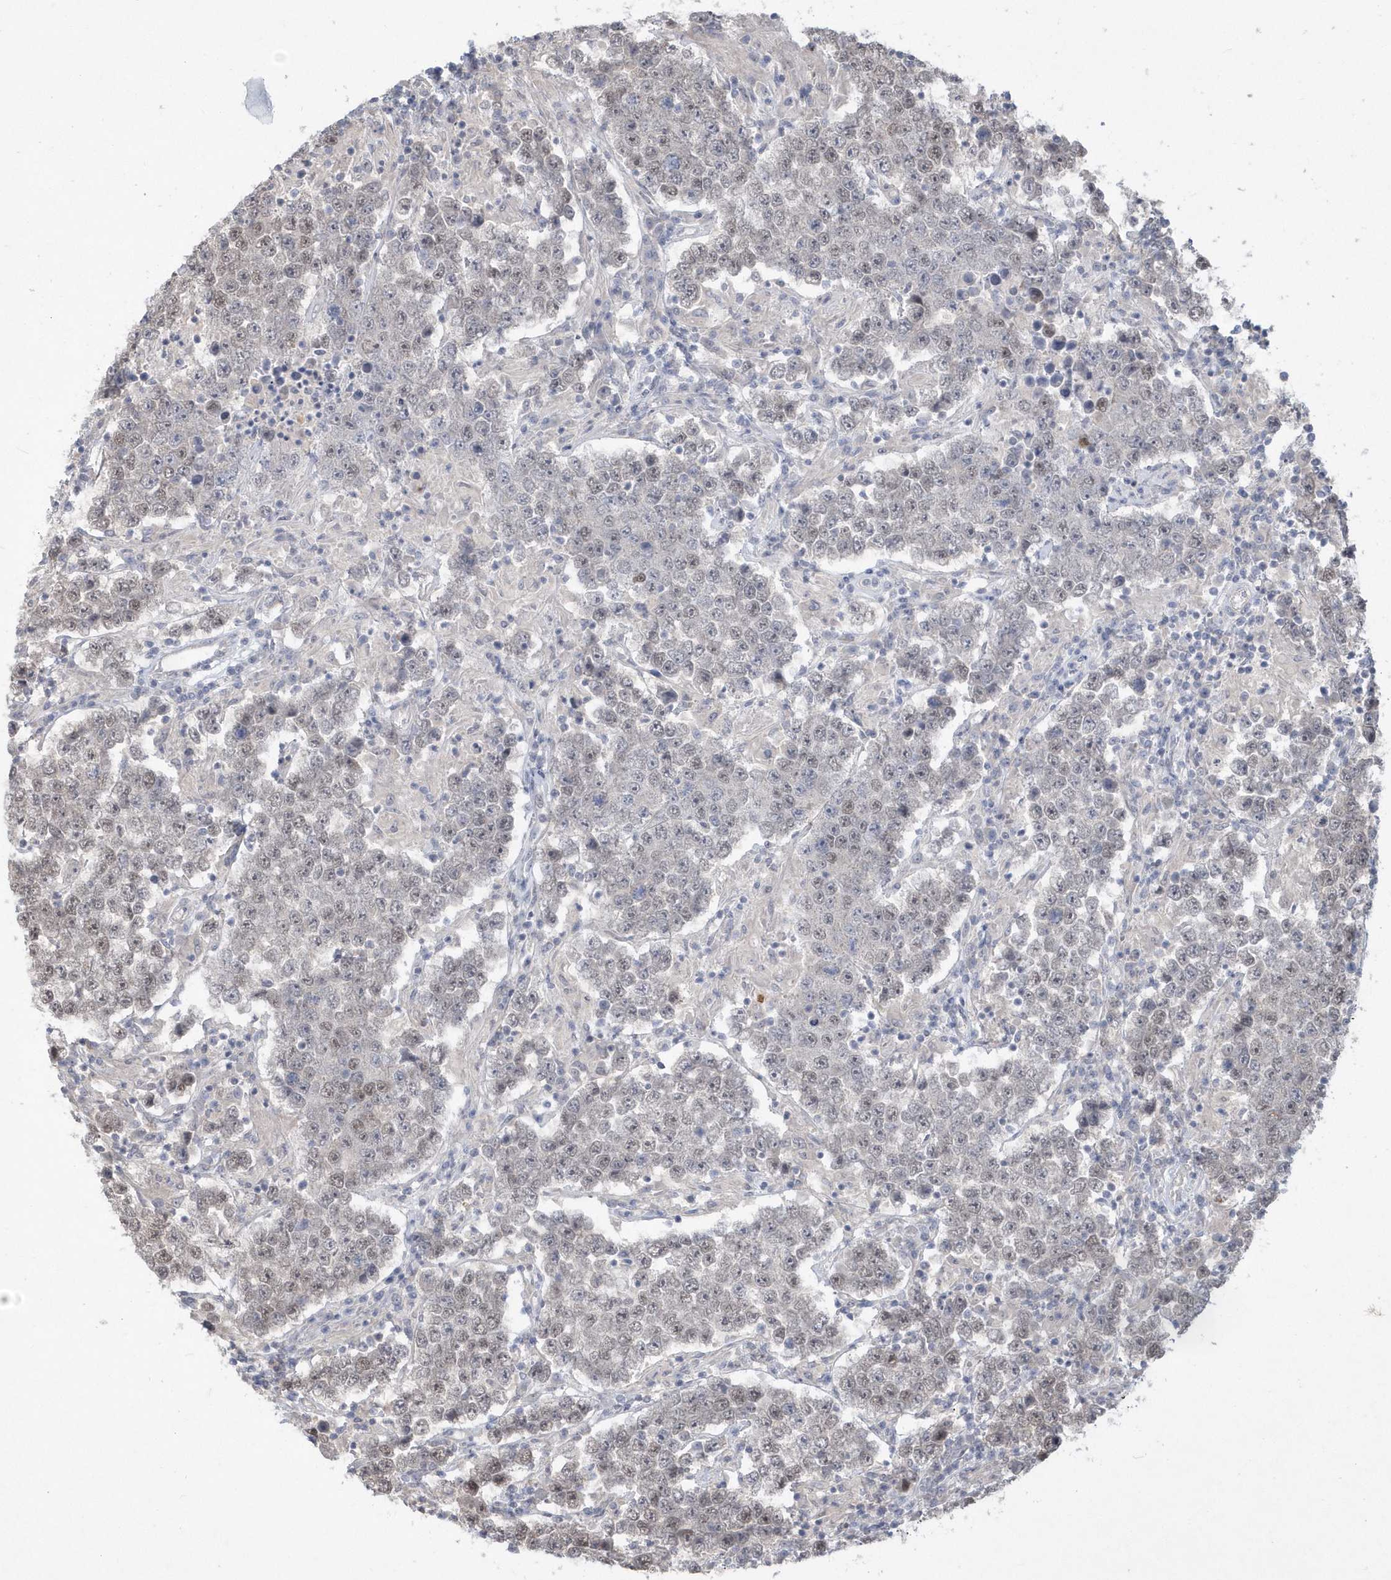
{"staining": {"intensity": "weak", "quantity": "<25%", "location": "nuclear"}, "tissue": "testis cancer", "cell_type": "Tumor cells", "image_type": "cancer", "snomed": [{"axis": "morphology", "description": "Normal tissue, NOS"}, {"axis": "morphology", "description": "Urothelial carcinoma, High grade"}, {"axis": "morphology", "description": "Seminoma, NOS"}, {"axis": "morphology", "description": "Carcinoma, Embryonal, NOS"}, {"axis": "topography", "description": "Urinary bladder"}, {"axis": "topography", "description": "Testis"}], "caption": "Immunohistochemistry photomicrograph of human testis cancer stained for a protein (brown), which exhibits no expression in tumor cells. Nuclei are stained in blue.", "gene": "TSPEAR", "patient": {"sex": "male", "age": 41}}